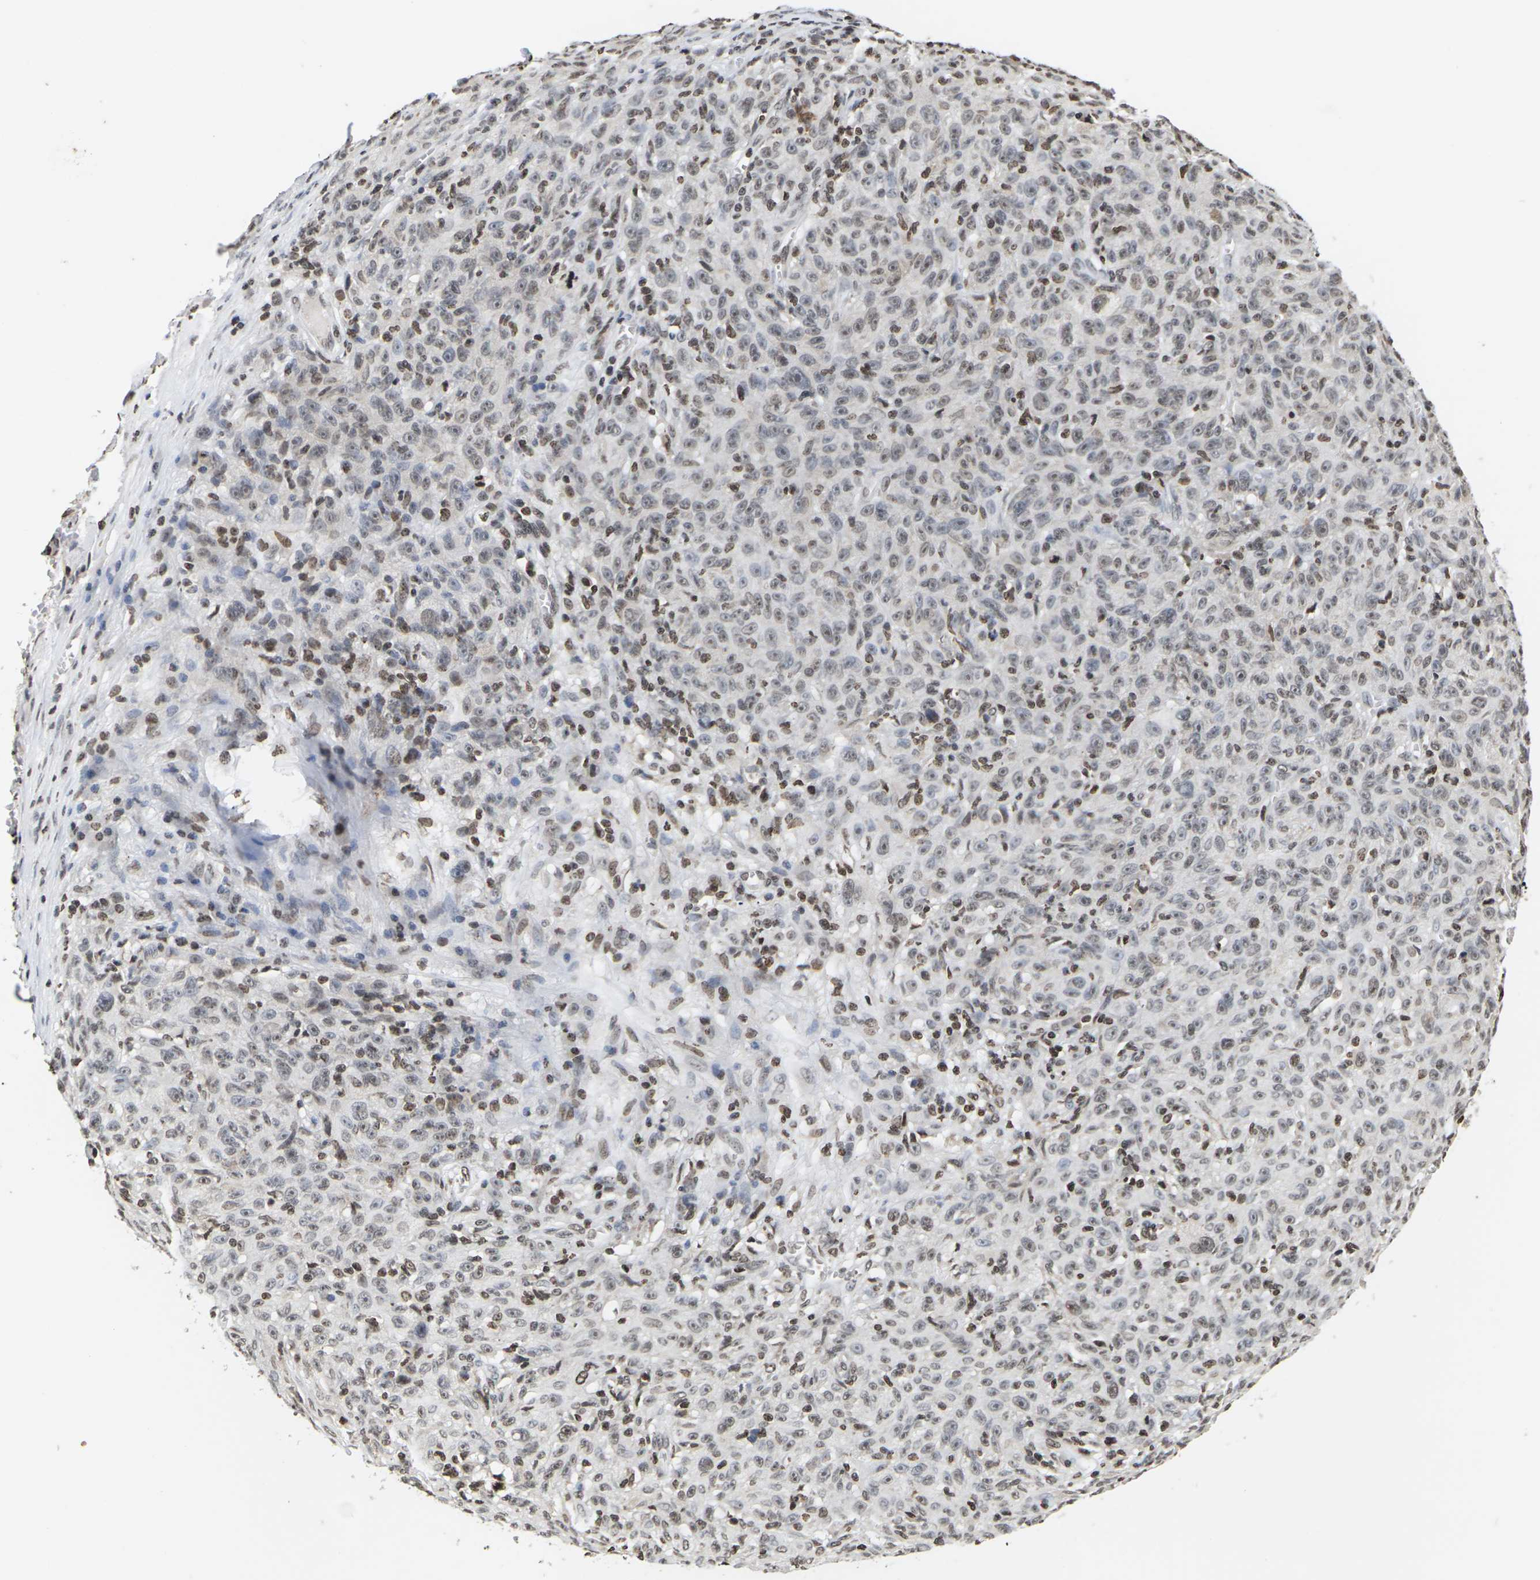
{"staining": {"intensity": "moderate", "quantity": ">75%", "location": "nuclear"}, "tissue": "melanoma", "cell_type": "Tumor cells", "image_type": "cancer", "snomed": [{"axis": "morphology", "description": "Malignant melanoma, NOS"}, {"axis": "topography", "description": "Skin"}], "caption": "Melanoma stained with a brown dye exhibits moderate nuclear positive positivity in approximately >75% of tumor cells.", "gene": "ETV5", "patient": {"sex": "female", "age": 82}}